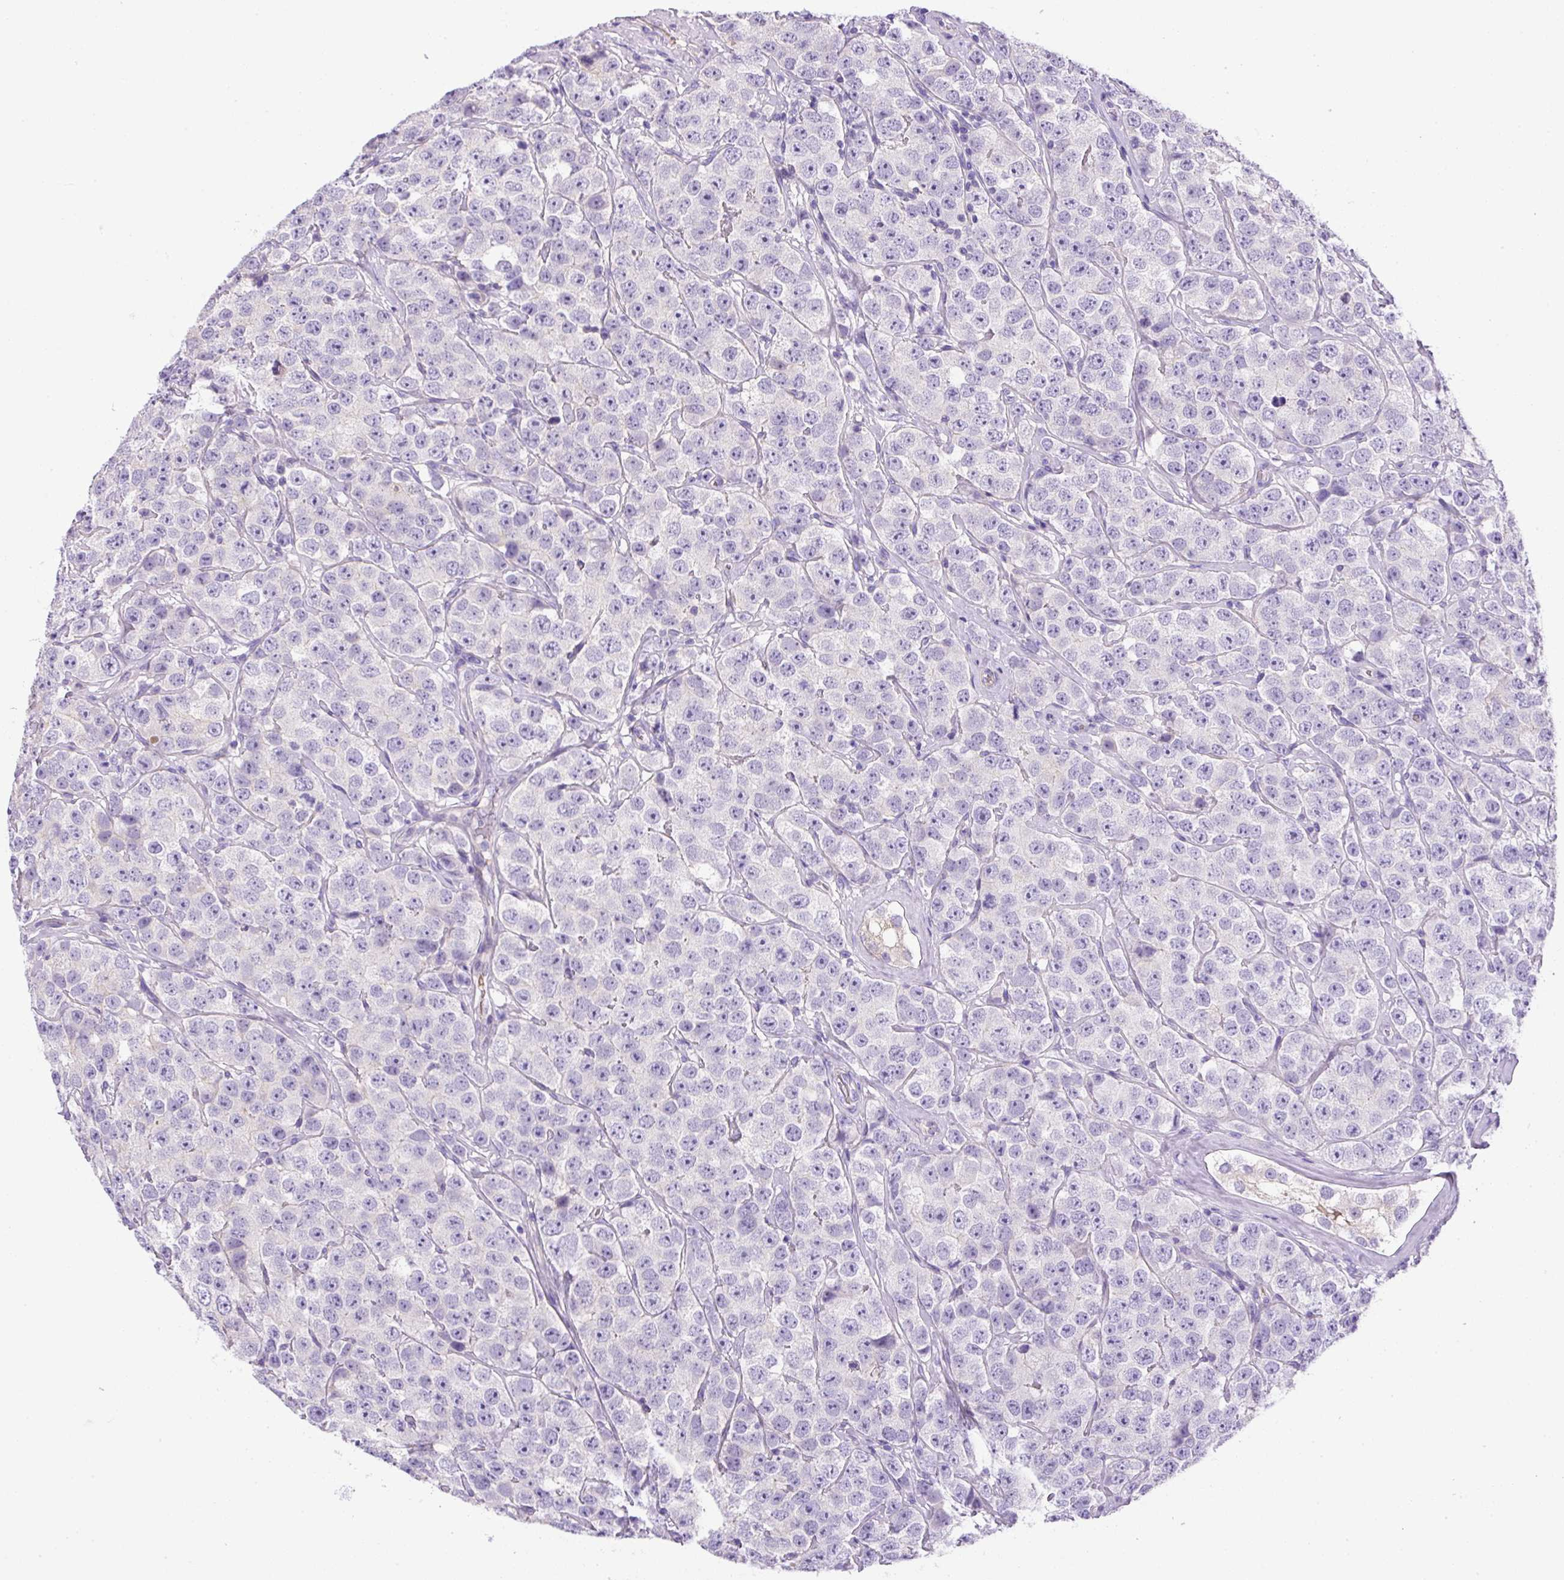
{"staining": {"intensity": "negative", "quantity": "none", "location": "none"}, "tissue": "testis cancer", "cell_type": "Tumor cells", "image_type": "cancer", "snomed": [{"axis": "morphology", "description": "Seminoma, NOS"}, {"axis": "topography", "description": "Testis"}], "caption": "Tumor cells show no significant protein positivity in testis cancer (seminoma).", "gene": "NPTN", "patient": {"sex": "male", "age": 28}}